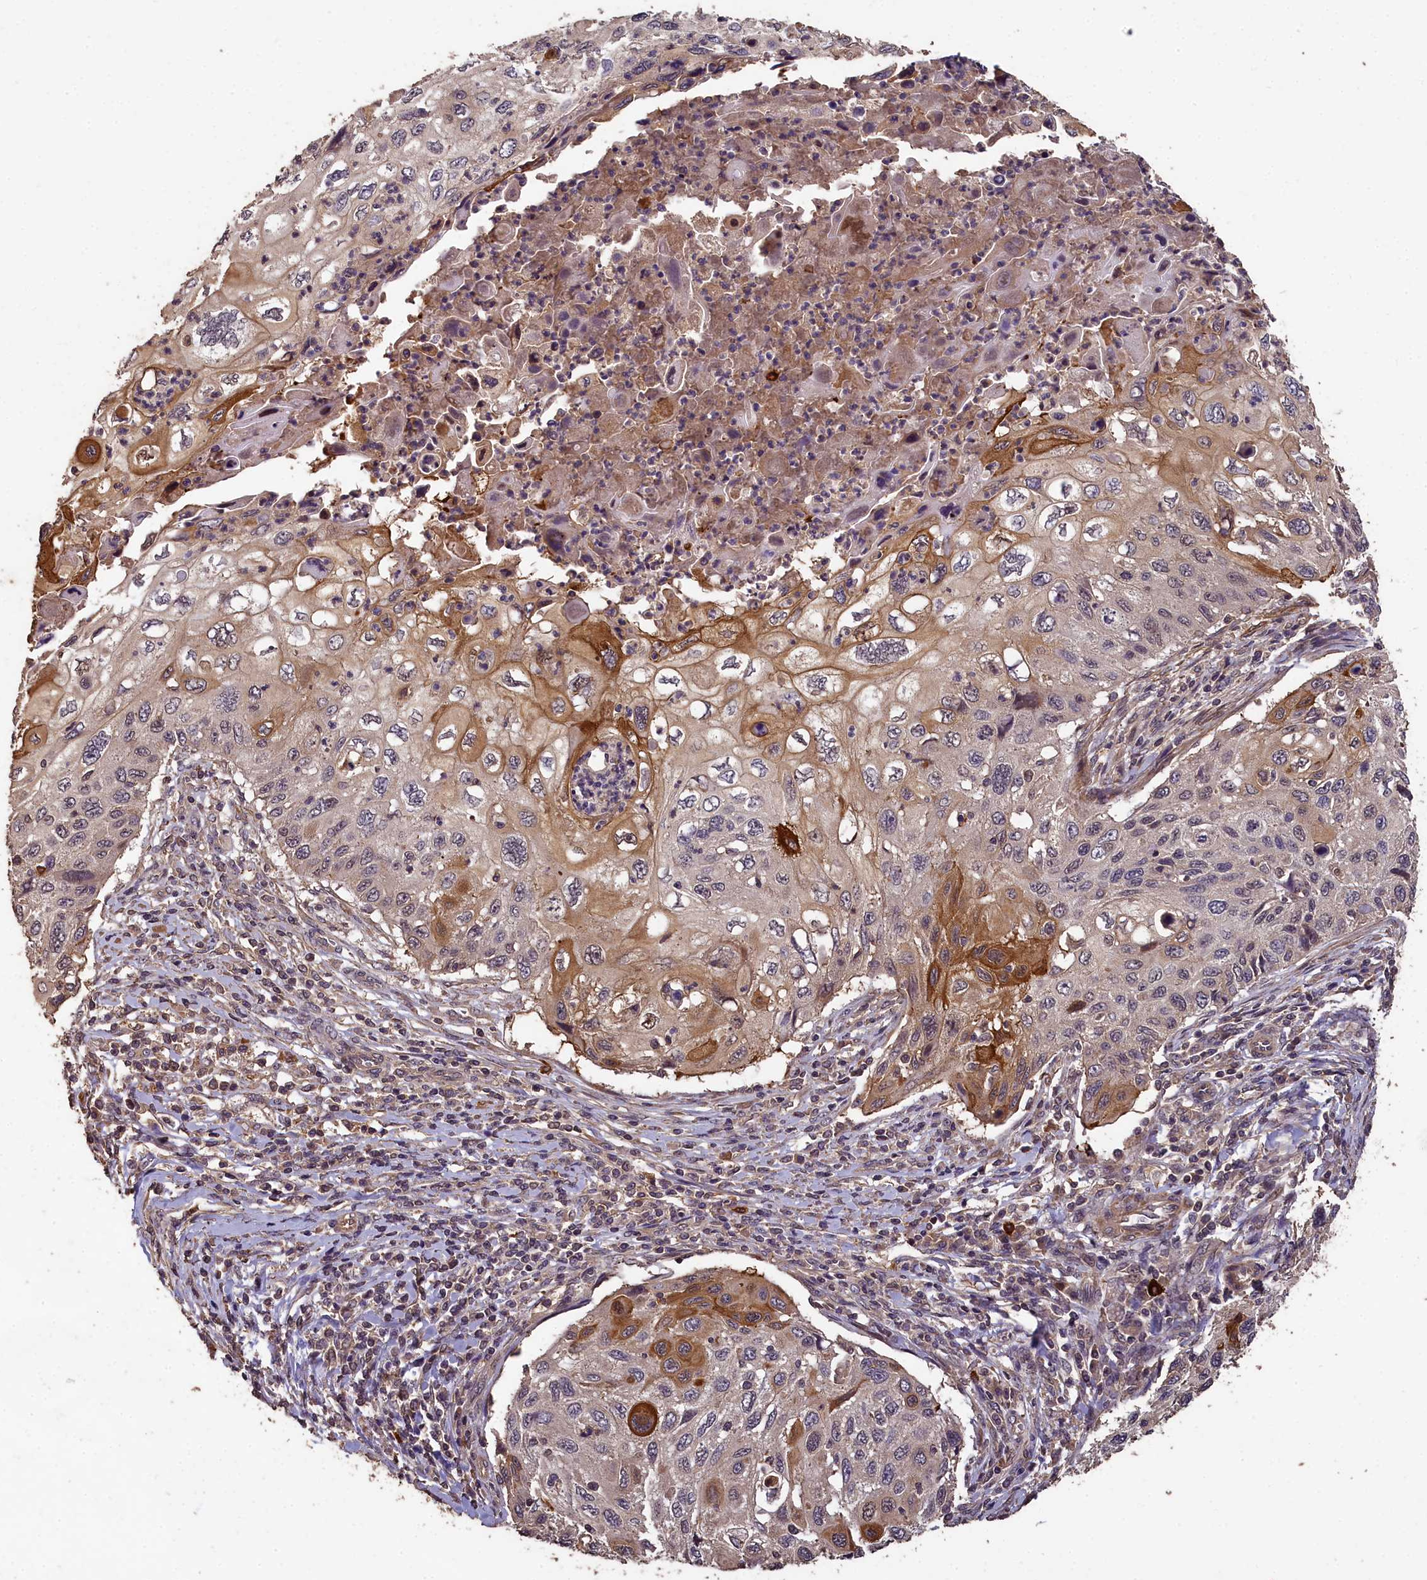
{"staining": {"intensity": "strong", "quantity": "<25%", "location": "cytoplasmic/membranous,nuclear"}, "tissue": "cervical cancer", "cell_type": "Tumor cells", "image_type": "cancer", "snomed": [{"axis": "morphology", "description": "Squamous cell carcinoma, NOS"}, {"axis": "topography", "description": "Cervix"}], "caption": "Cervical squamous cell carcinoma tissue demonstrates strong cytoplasmic/membranous and nuclear expression in approximately <25% of tumor cells, visualized by immunohistochemistry.", "gene": "CHD9", "patient": {"sex": "female", "age": 70}}